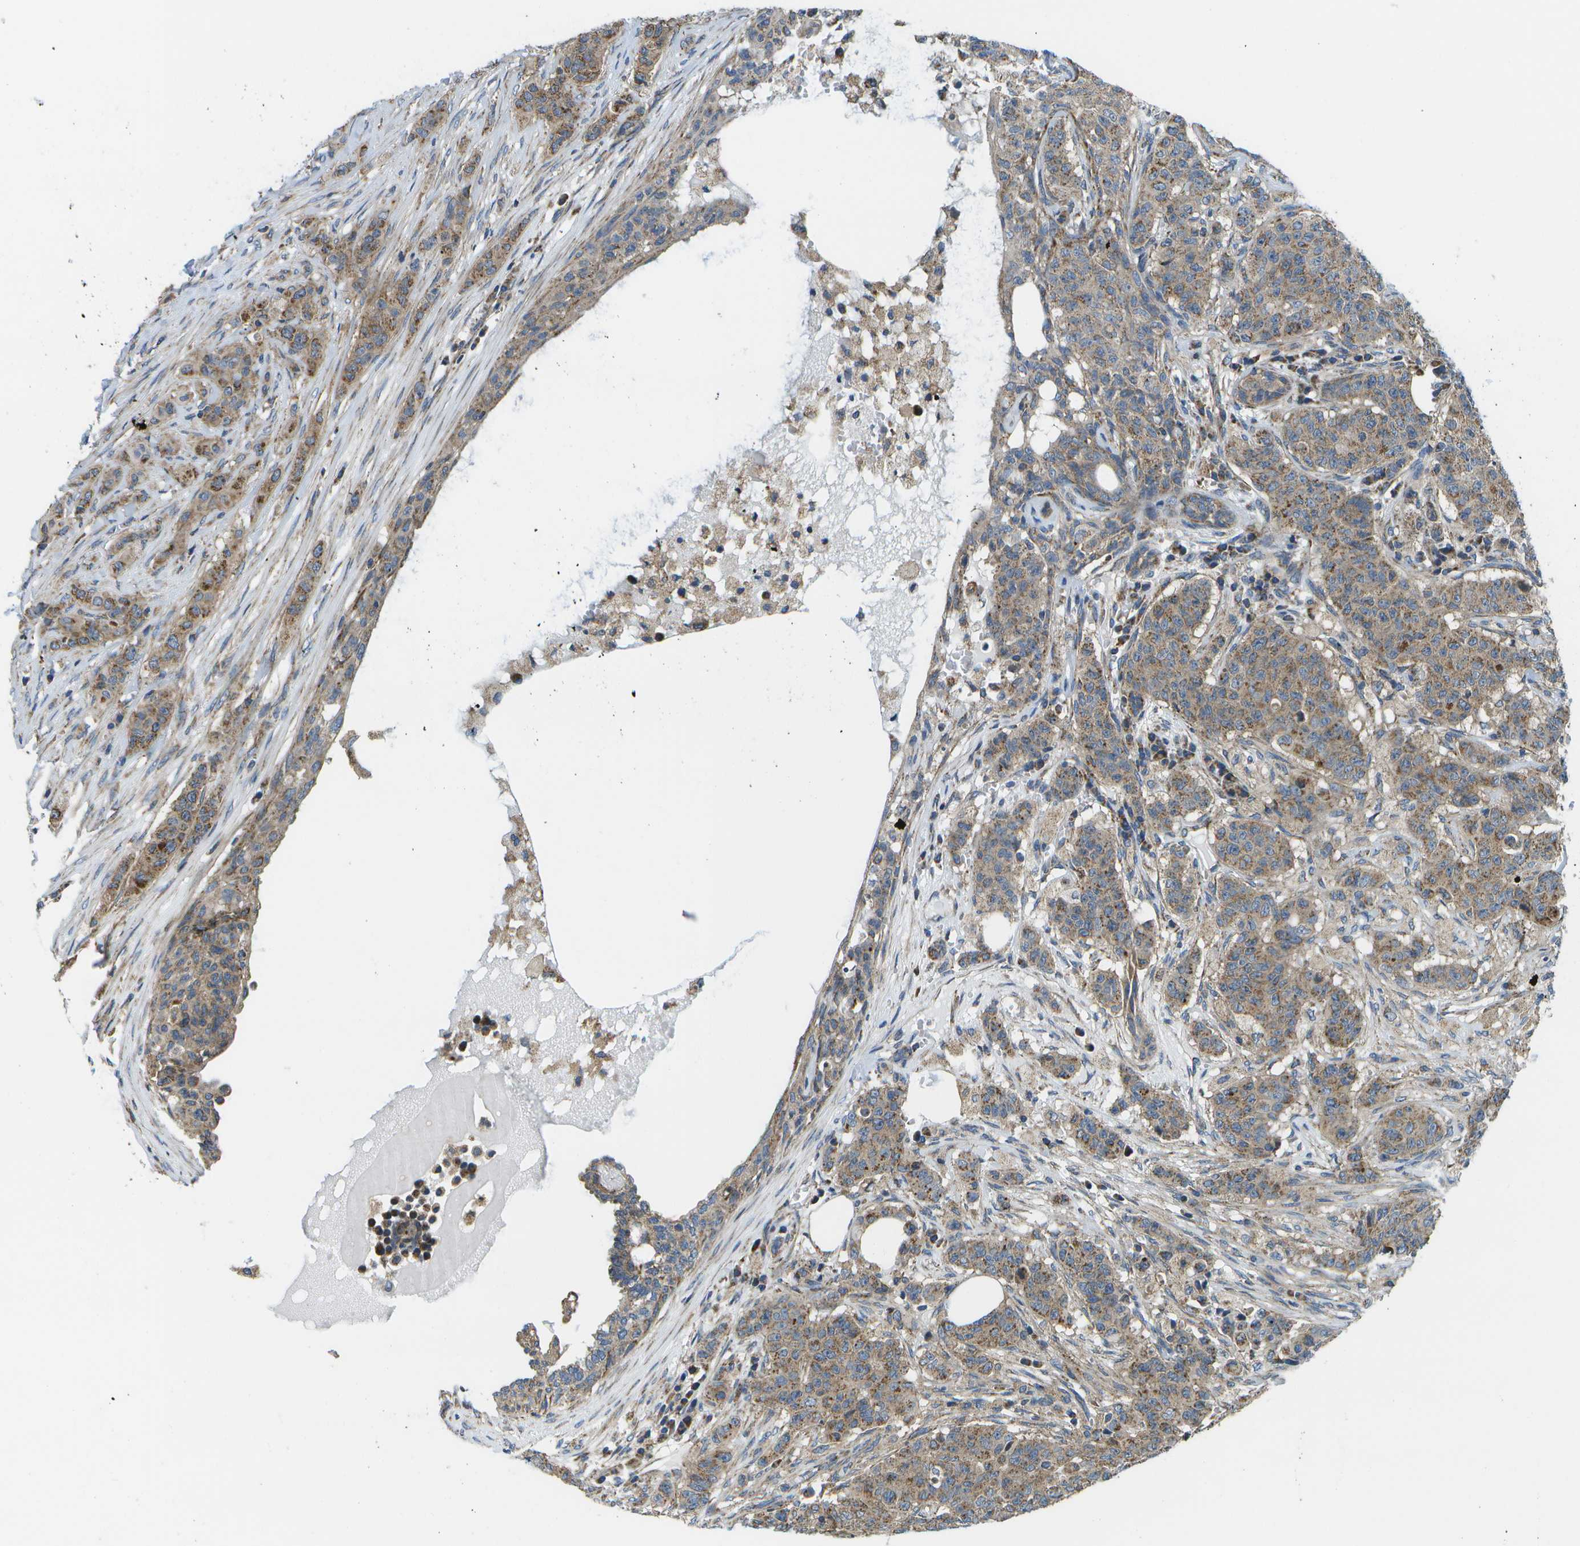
{"staining": {"intensity": "weak", "quantity": ">75%", "location": "cytoplasmic/membranous"}, "tissue": "breast cancer", "cell_type": "Tumor cells", "image_type": "cancer", "snomed": [{"axis": "morphology", "description": "Normal tissue, NOS"}, {"axis": "morphology", "description": "Duct carcinoma"}, {"axis": "topography", "description": "Breast"}], "caption": "Immunohistochemical staining of human infiltrating ductal carcinoma (breast) demonstrates low levels of weak cytoplasmic/membranous staining in approximately >75% of tumor cells.", "gene": "MVK", "patient": {"sex": "female", "age": 40}}